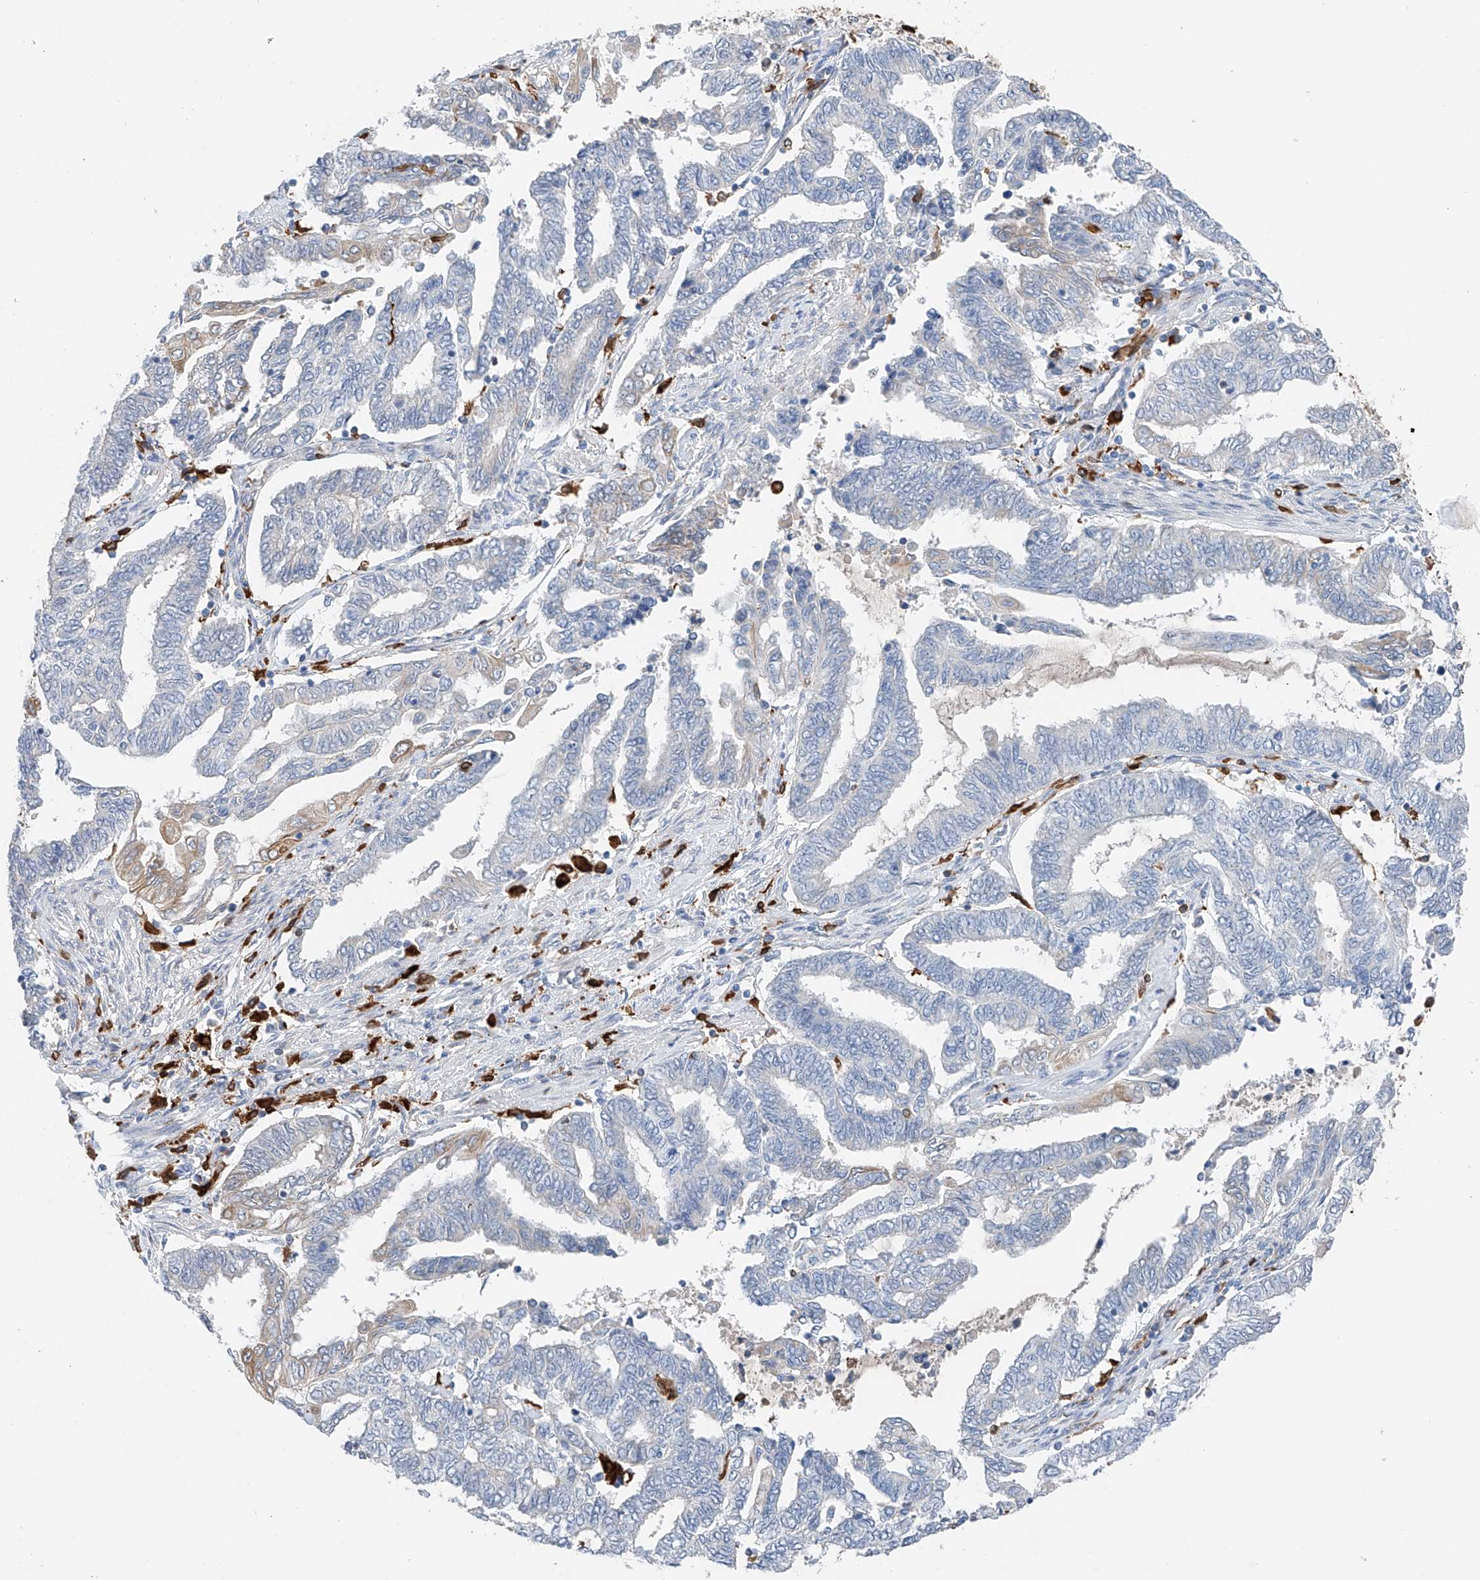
{"staining": {"intensity": "negative", "quantity": "none", "location": "none"}, "tissue": "endometrial cancer", "cell_type": "Tumor cells", "image_type": "cancer", "snomed": [{"axis": "morphology", "description": "Adenocarcinoma, NOS"}, {"axis": "topography", "description": "Uterus"}, {"axis": "topography", "description": "Endometrium"}], "caption": "This is an IHC micrograph of endometrial cancer. There is no positivity in tumor cells.", "gene": "TBXAS1", "patient": {"sex": "female", "age": 70}}